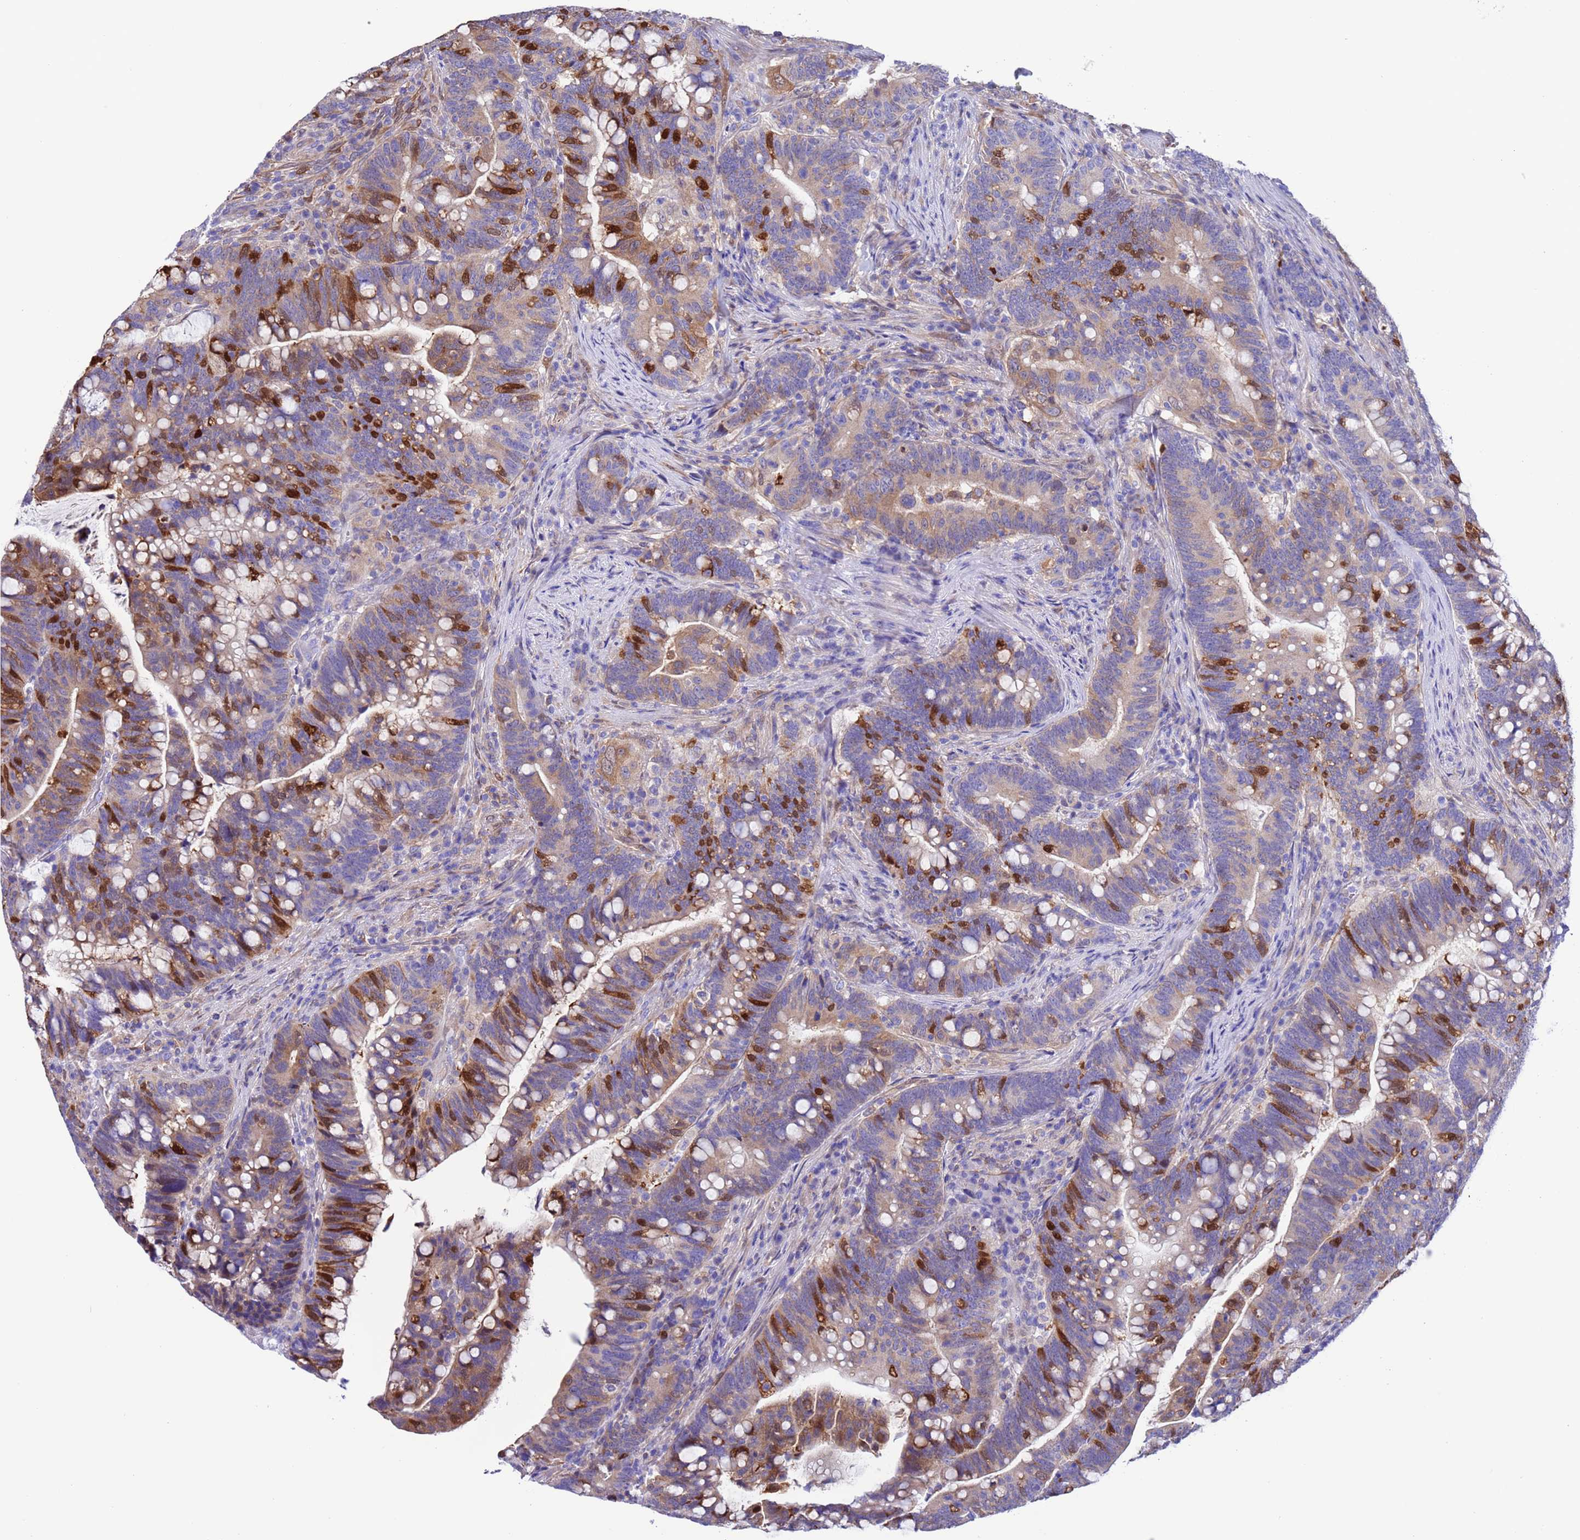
{"staining": {"intensity": "strong", "quantity": "<25%", "location": "cytoplasmic/membranous,nuclear"}, "tissue": "colorectal cancer", "cell_type": "Tumor cells", "image_type": "cancer", "snomed": [{"axis": "morphology", "description": "Normal tissue, NOS"}, {"axis": "morphology", "description": "Adenocarcinoma, NOS"}, {"axis": "topography", "description": "Colon"}], "caption": "The immunohistochemical stain labels strong cytoplasmic/membranous and nuclear staining in tumor cells of colorectal adenocarcinoma tissue.", "gene": "C6orf47", "patient": {"sex": "female", "age": 66}}